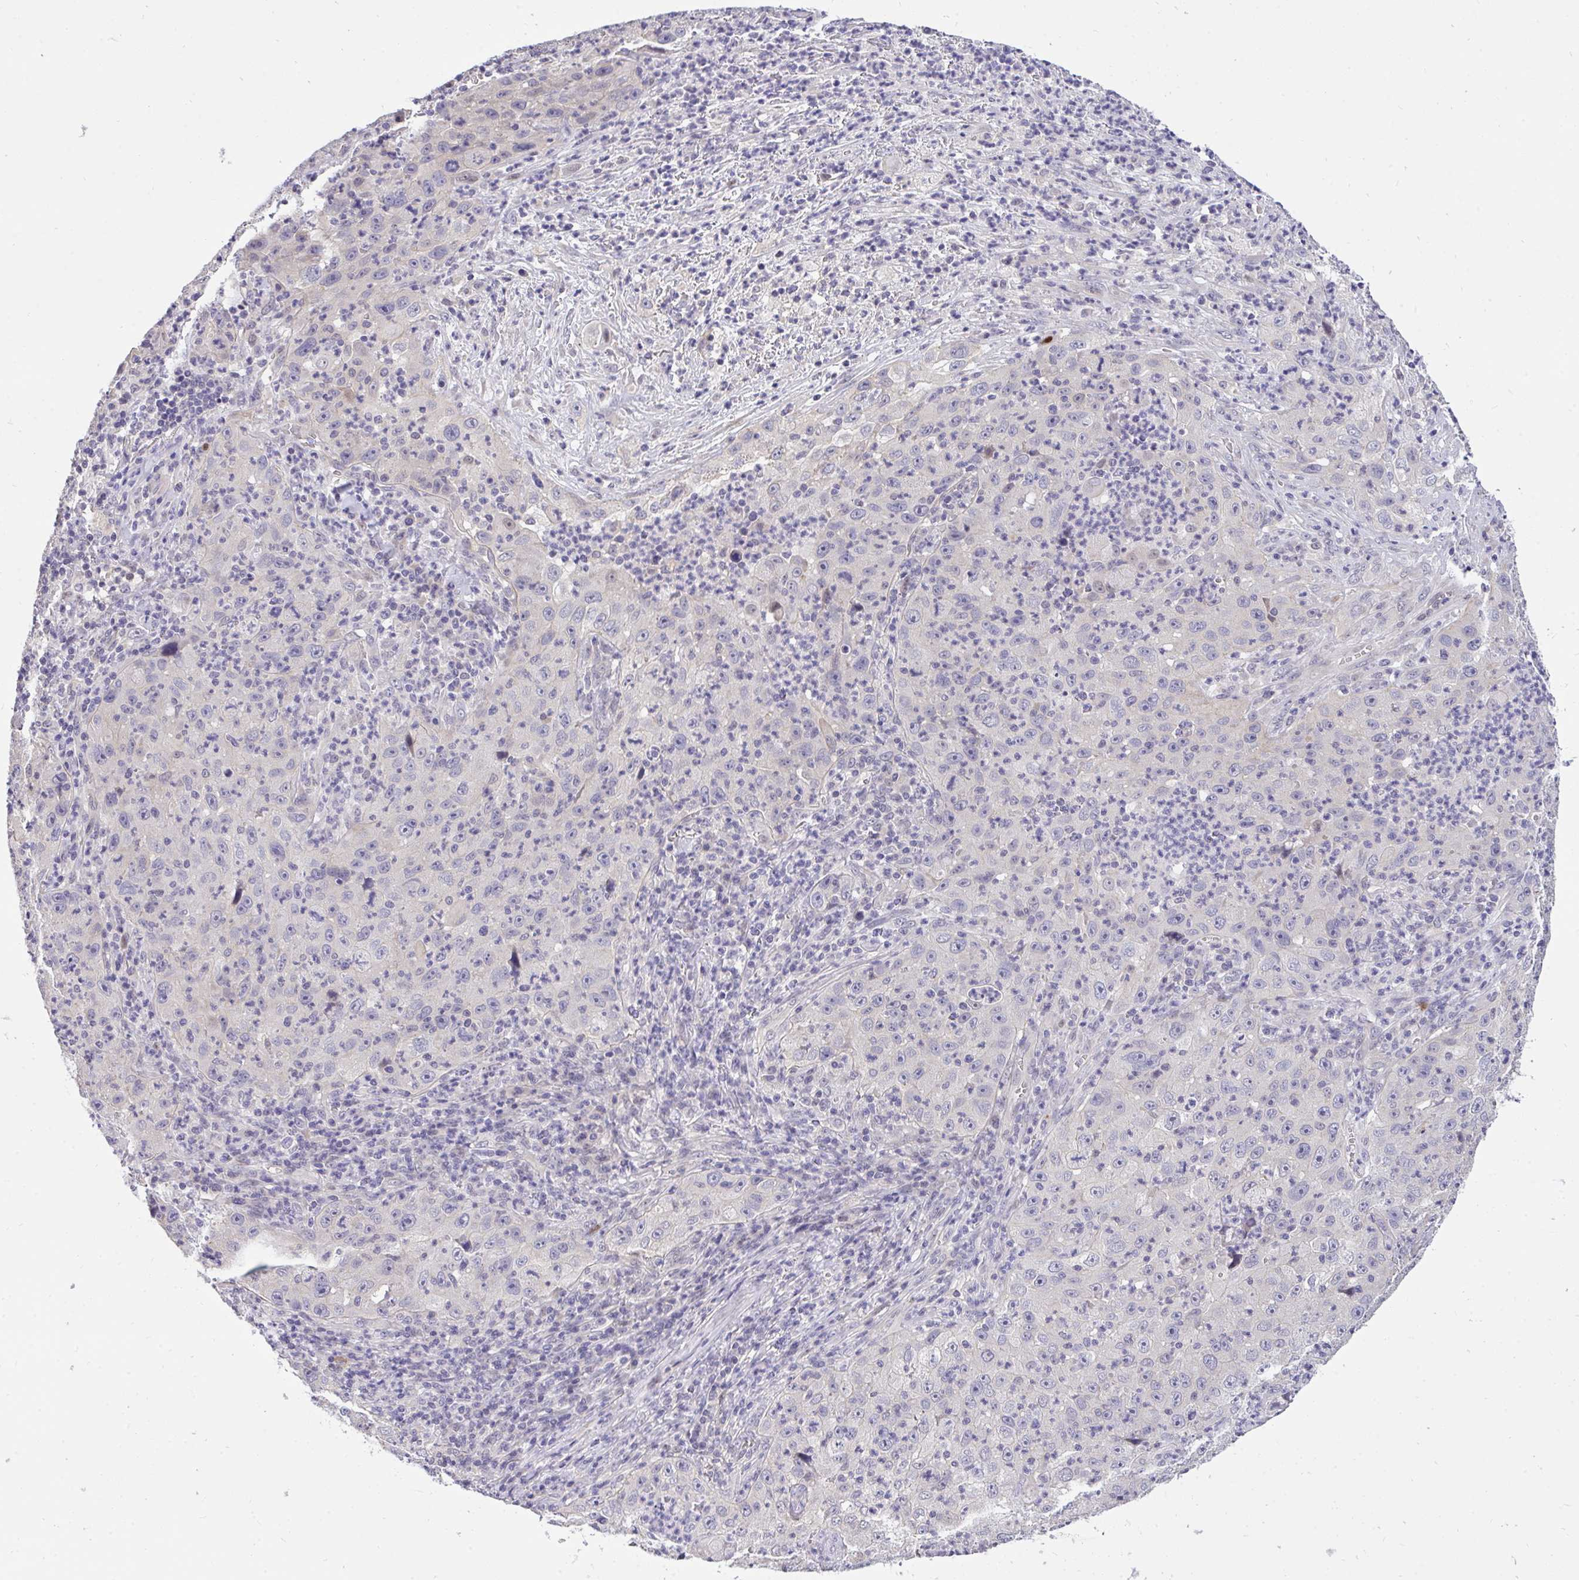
{"staining": {"intensity": "negative", "quantity": "none", "location": "none"}, "tissue": "lung cancer", "cell_type": "Tumor cells", "image_type": "cancer", "snomed": [{"axis": "morphology", "description": "Squamous cell carcinoma, NOS"}, {"axis": "topography", "description": "Lung"}], "caption": "High power microscopy photomicrograph of an immunohistochemistry histopathology image of lung cancer (squamous cell carcinoma), revealing no significant staining in tumor cells.", "gene": "C19orf54", "patient": {"sex": "male", "age": 71}}